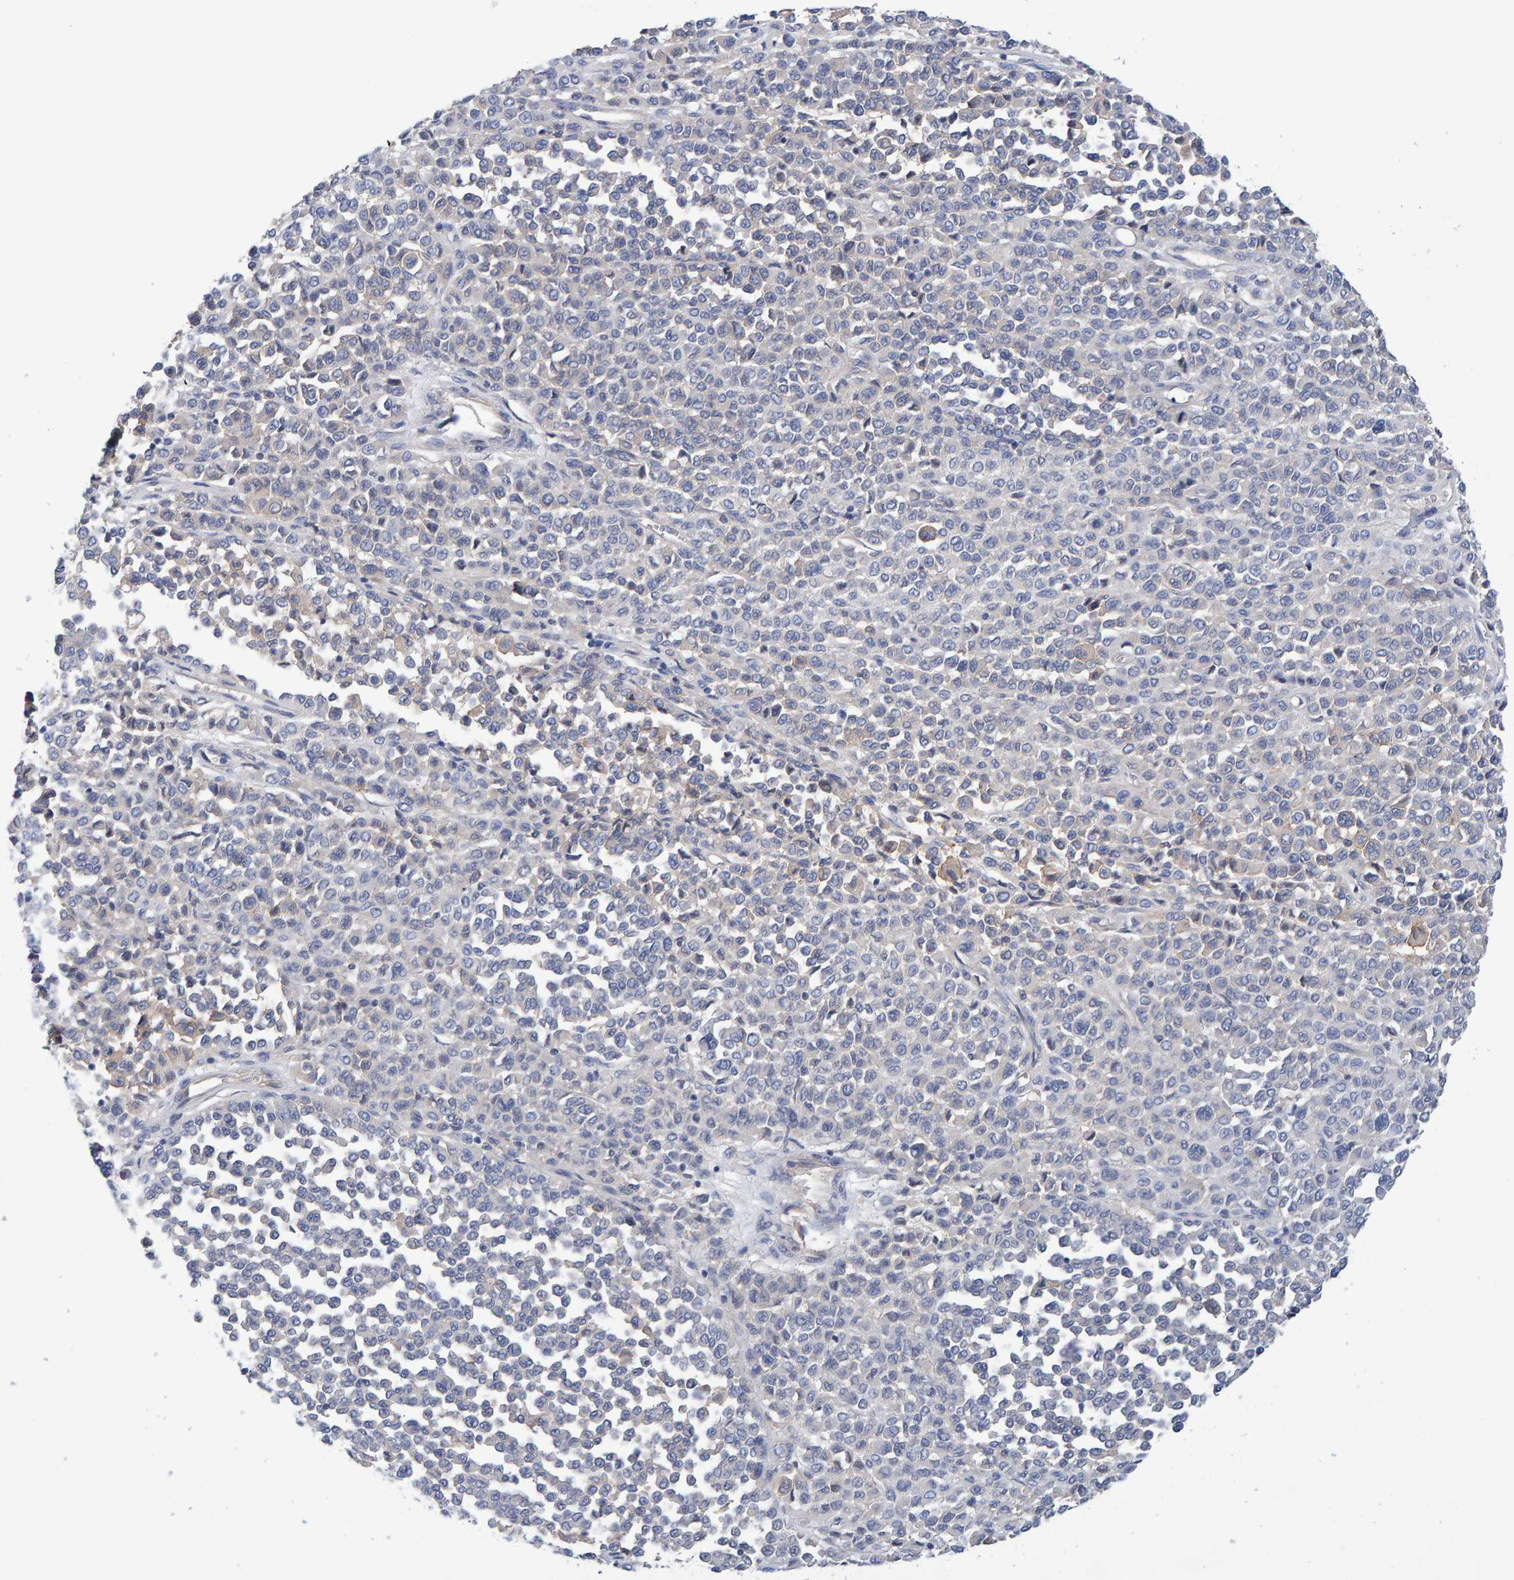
{"staining": {"intensity": "negative", "quantity": "none", "location": "none"}, "tissue": "melanoma", "cell_type": "Tumor cells", "image_type": "cancer", "snomed": [{"axis": "morphology", "description": "Malignant melanoma, Metastatic site"}, {"axis": "topography", "description": "Pancreas"}], "caption": "Immunohistochemistry (IHC) of melanoma displays no positivity in tumor cells.", "gene": "EFR3A", "patient": {"sex": "female", "age": 30}}